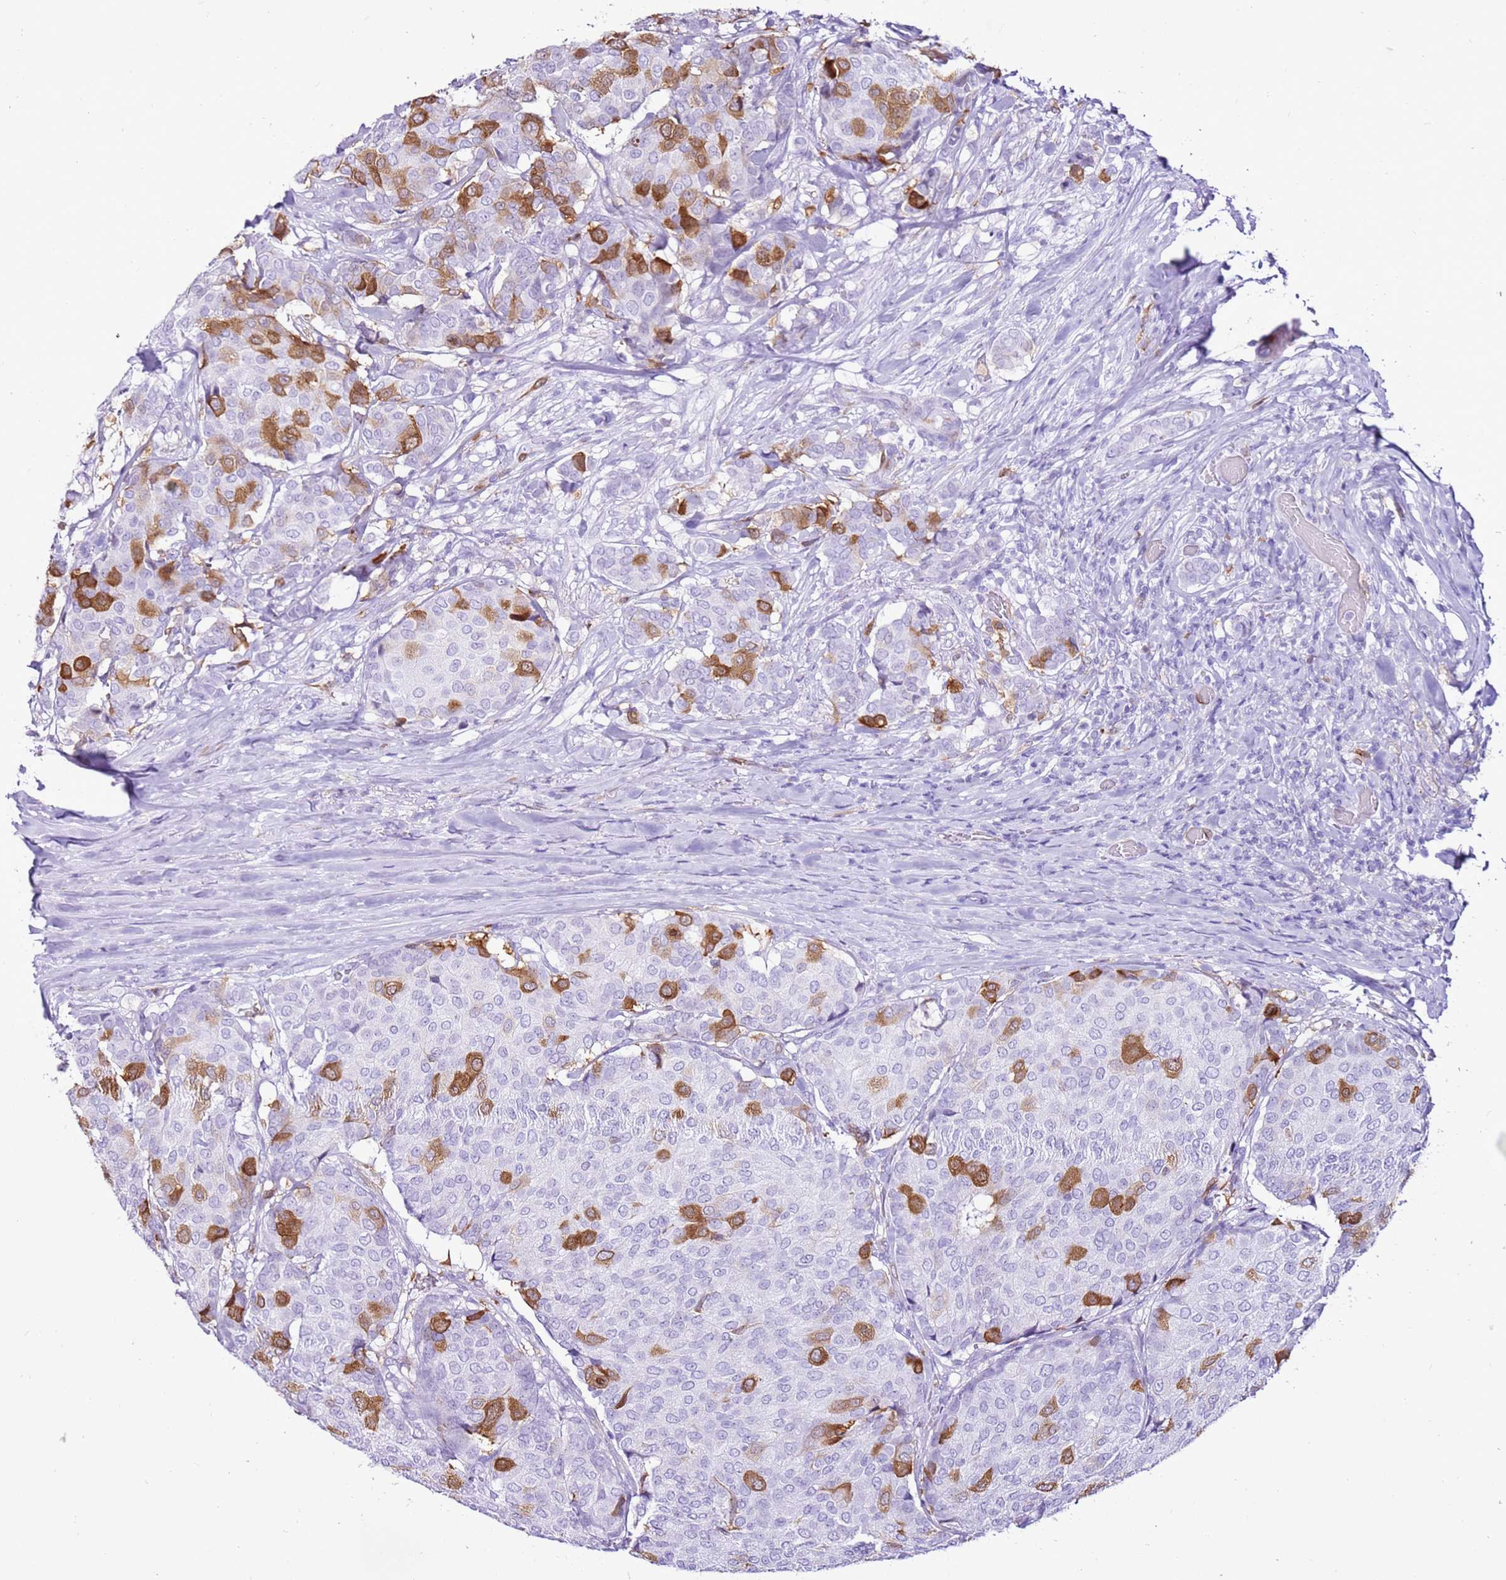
{"staining": {"intensity": "strong", "quantity": "<25%", "location": "cytoplasmic/membranous"}, "tissue": "breast cancer", "cell_type": "Tumor cells", "image_type": "cancer", "snomed": [{"axis": "morphology", "description": "Duct carcinoma"}, {"axis": "topography", "description": "Breast"}], "caption": "This image displays immunohistochemistry (IHC) staining of breast intraductal carcinoma, with medium strong cytoplasmic/membranous positivity in approximately <25% of tumor cells.", "gene": "SPC25", "patient": {"sex": "female", "age": 75}}